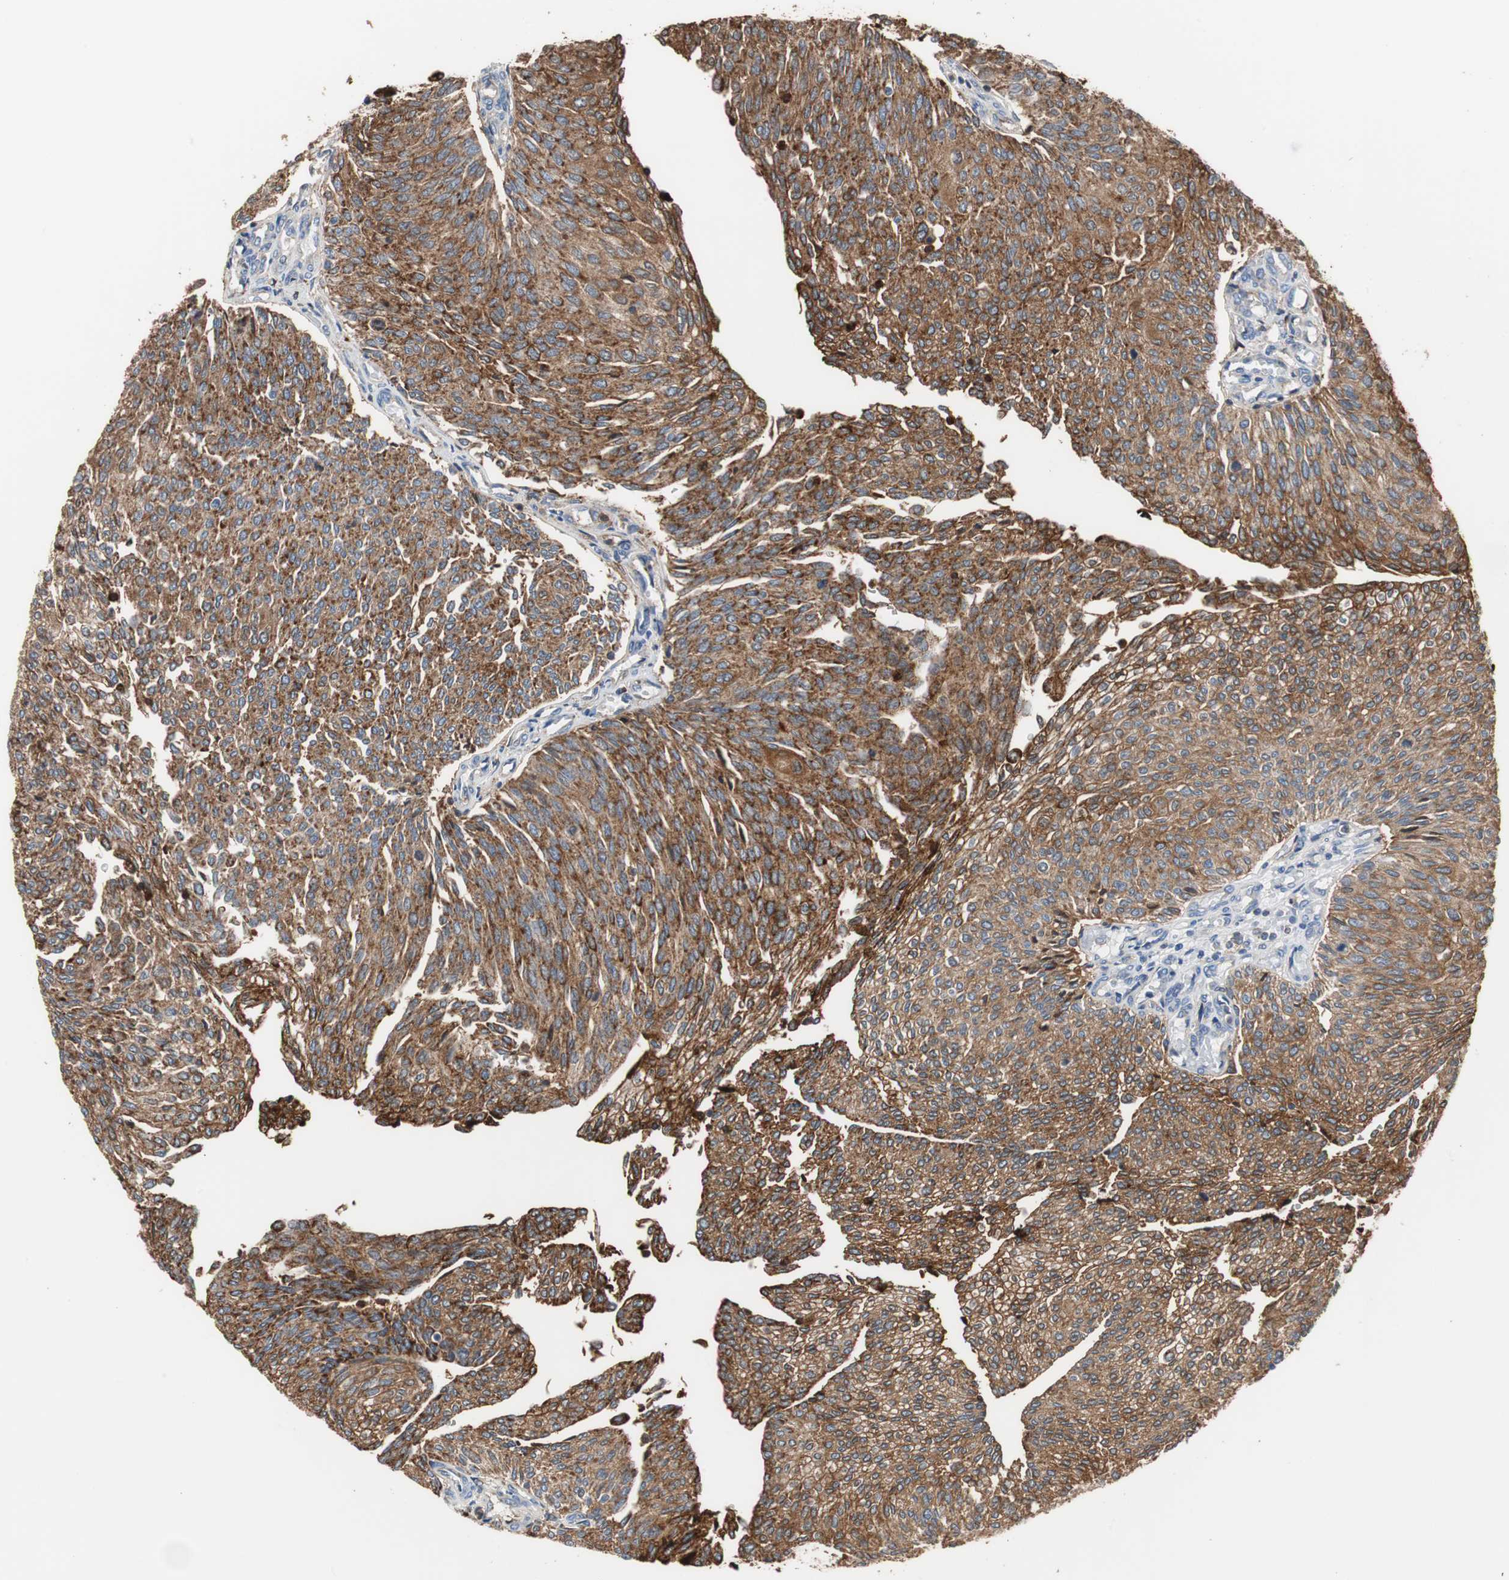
{"staining": {"intensity": "moderate", "quantity": ">75%", "location": "cytoplasmic/membranous"}, "tissue": "urothelial cancer", "cell_type": "Tumor cells", "image_type": "cancer", "snomed": [{"axis": "morphology", "description": "Urothelial carcinoma, Low grade"}, {"axis": "topography", "description": "Urinary bladder"}], "caption": "Immunohistochemical staining of human urothelial cancer shows medium levels of moderate cytoplasmic/membranous protein positivity in about >75% of tumor cells.", "gene": "ANXA4", "patient": {"sex": "female", "age": 79}}